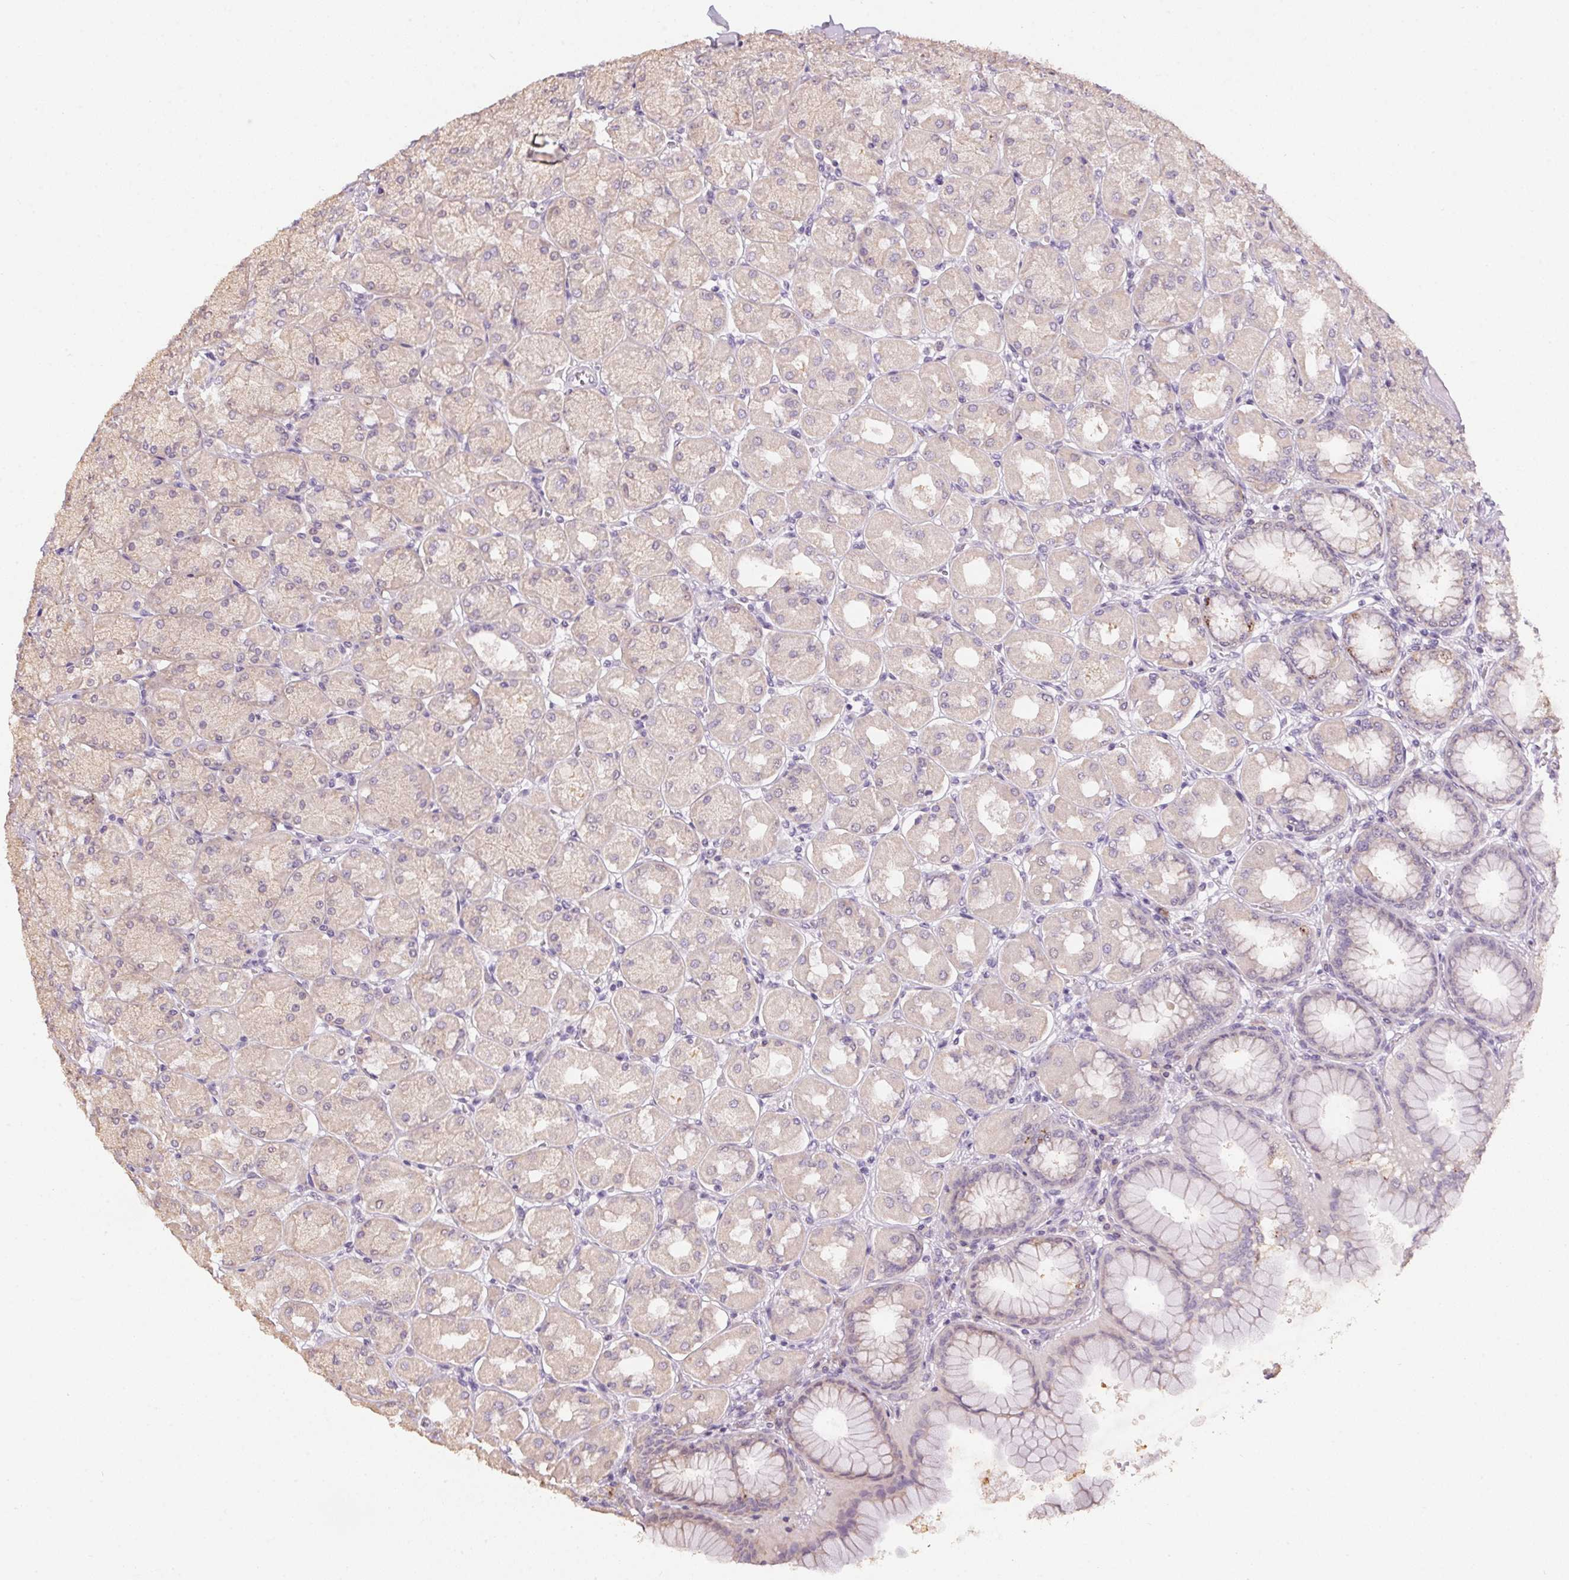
{"staining": {"intensity": "weak", "quantity": "<25%", "location": "cytoplasmic/membranous"}, "tissue": "stomach", "cell_type": "Glandular cells", "image_type": "normal", "snomed": [{"axis": "morphology", "description": "Normal tissue, NOS"}, {"axis": "topography", "description": "Stomach, upper"}], "caption": "This is an IHC photomicrograph of unremarkable stomach. There is no staining in glandular cells.", "gene": "SPACA9", "patient": {"sex": "female", "age": 56}}